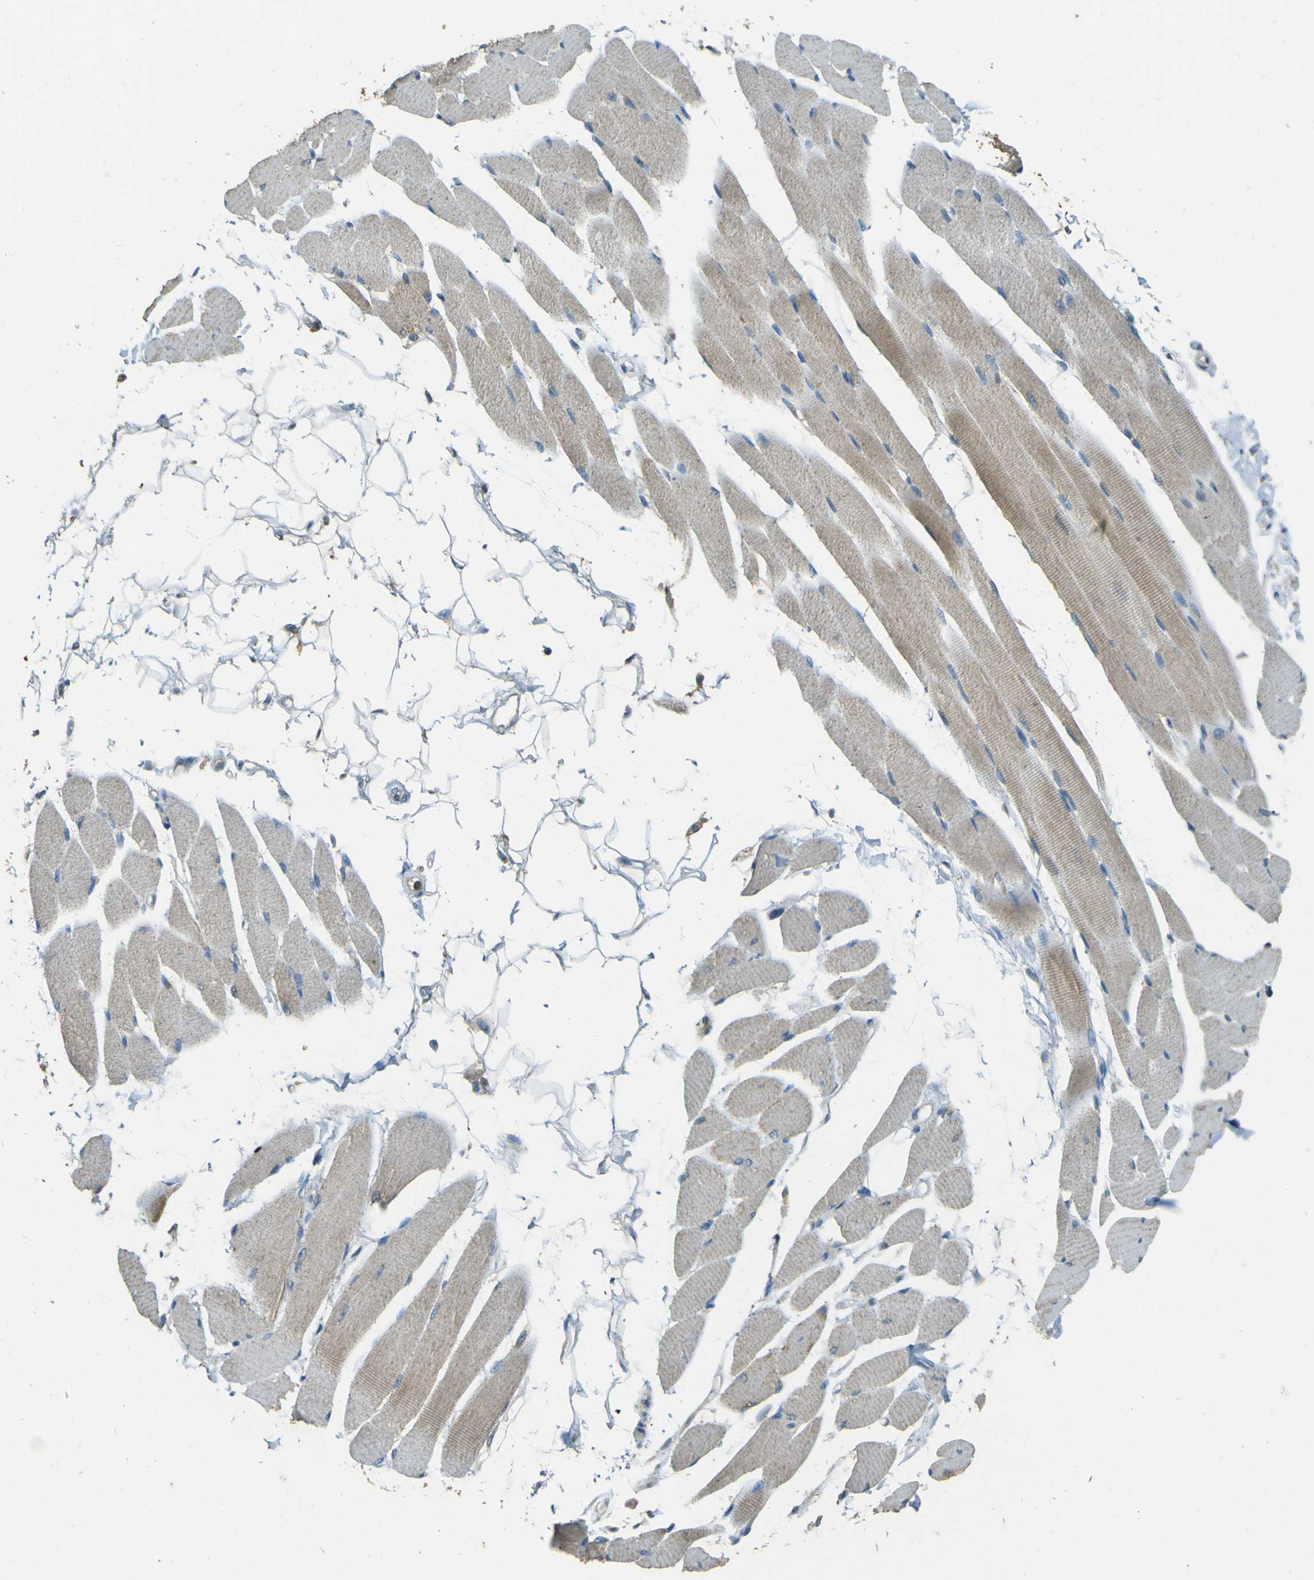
{"staining": {"intensity": "weak", "quantity": ">75%", "location": "cytoplasmic/membranous"}, "tissue": "skeletal muscle", "cell_type": "Myocytes", "image_type": "normal", "snomed": [{"axis": "morphology", "description": "Normal tissue, NOS"}, {"axis": "topography", "description": "Skeletal muscle"}, {"axis": "topography", "description": "Oral tissue"}, {"axis": "topography", "description": "Peripheral nerve tissue"}], "caption": "Unremarkable skeletal muscle reveals weak cytoplasmic/membranous positivity in about >75% of myocytes The staining is performed using DAB (3,3'-diaminobenzidine) brown chromogen to label protein expression. The nuclei are counter-stained blue using hematoxylin..", "gene": "GOLGA1", "patient": {"sex": "female", "age": 84}}